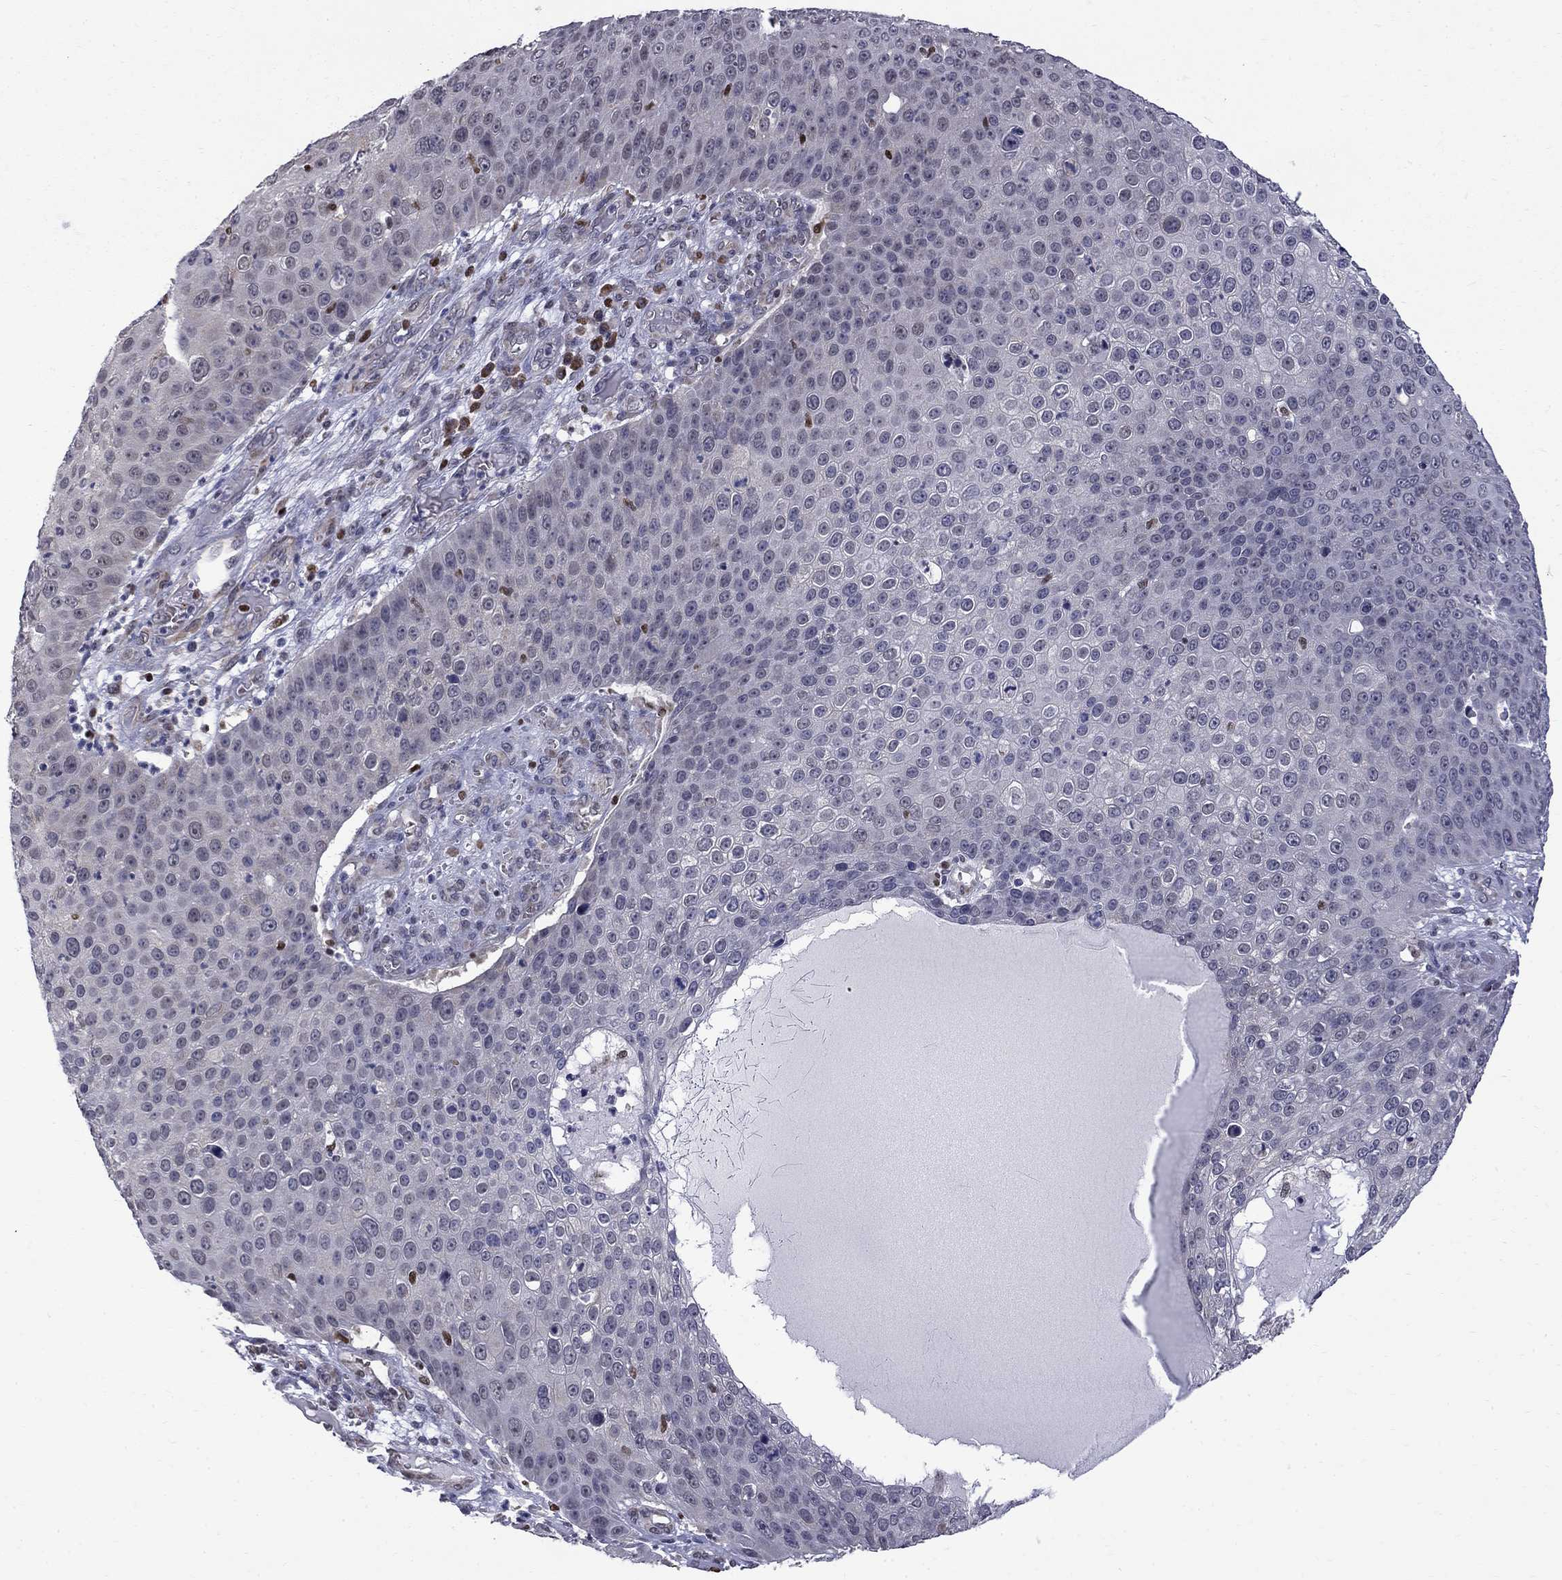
{"staining": {"intensity": "negative", "quantity": "none", "location": "none"}, "tissue": "skin cancer", "cell_type": "Tumor cells", "image_type": "cancer", "snomed": [{"axis": "morphology", "description": "Squamous cell carcinoma, NOS"}, {"axis": "topography", "description": "Skin"}], "caption": "Skin squamous cell carcinoma was stained to show a protein in brown. There is no significant expression in tumor cells.", "gene": "HSPB2", "patient": {"sex": "male", "age": 71}}